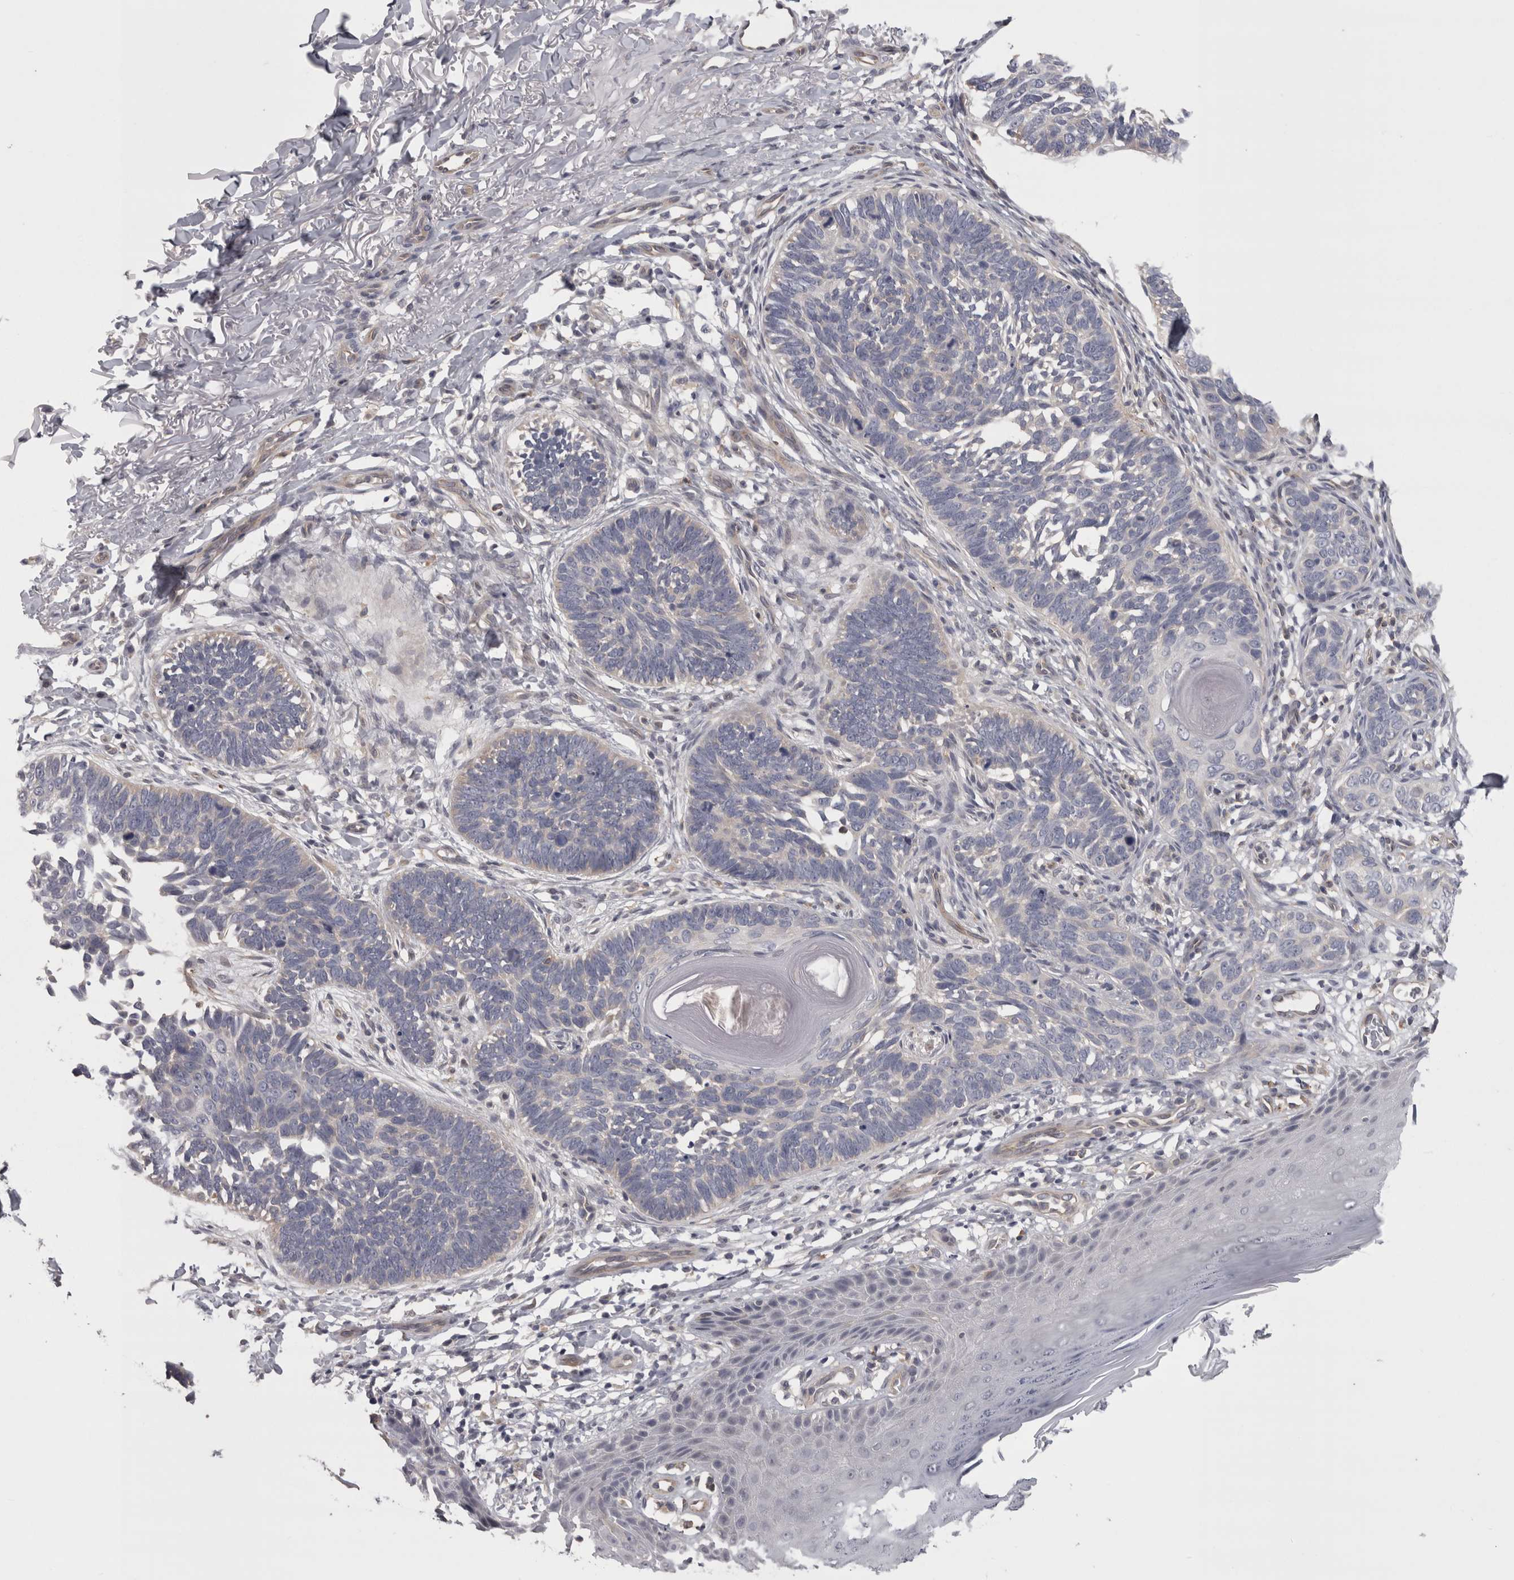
{"staining": {"intensity": "negative", "quantity": "none", "location": "none"}, "tissue": "skin cancer", "cell_type": "Tumor cells", "image_type": "cancer", "snomed": [{"axis": "morphology", "description": "Normal tissue, NOS"}, {"axis": "morphology", "description": "Basal cell carcinoma"}, {"axis": "topography", "description": "Skin"}], "caption": "Protein analysis of skin cancer reveals no significant staining in tumor cells.", "gene": "LYZL6", "patient": {"sex": "male", "age": 77}}